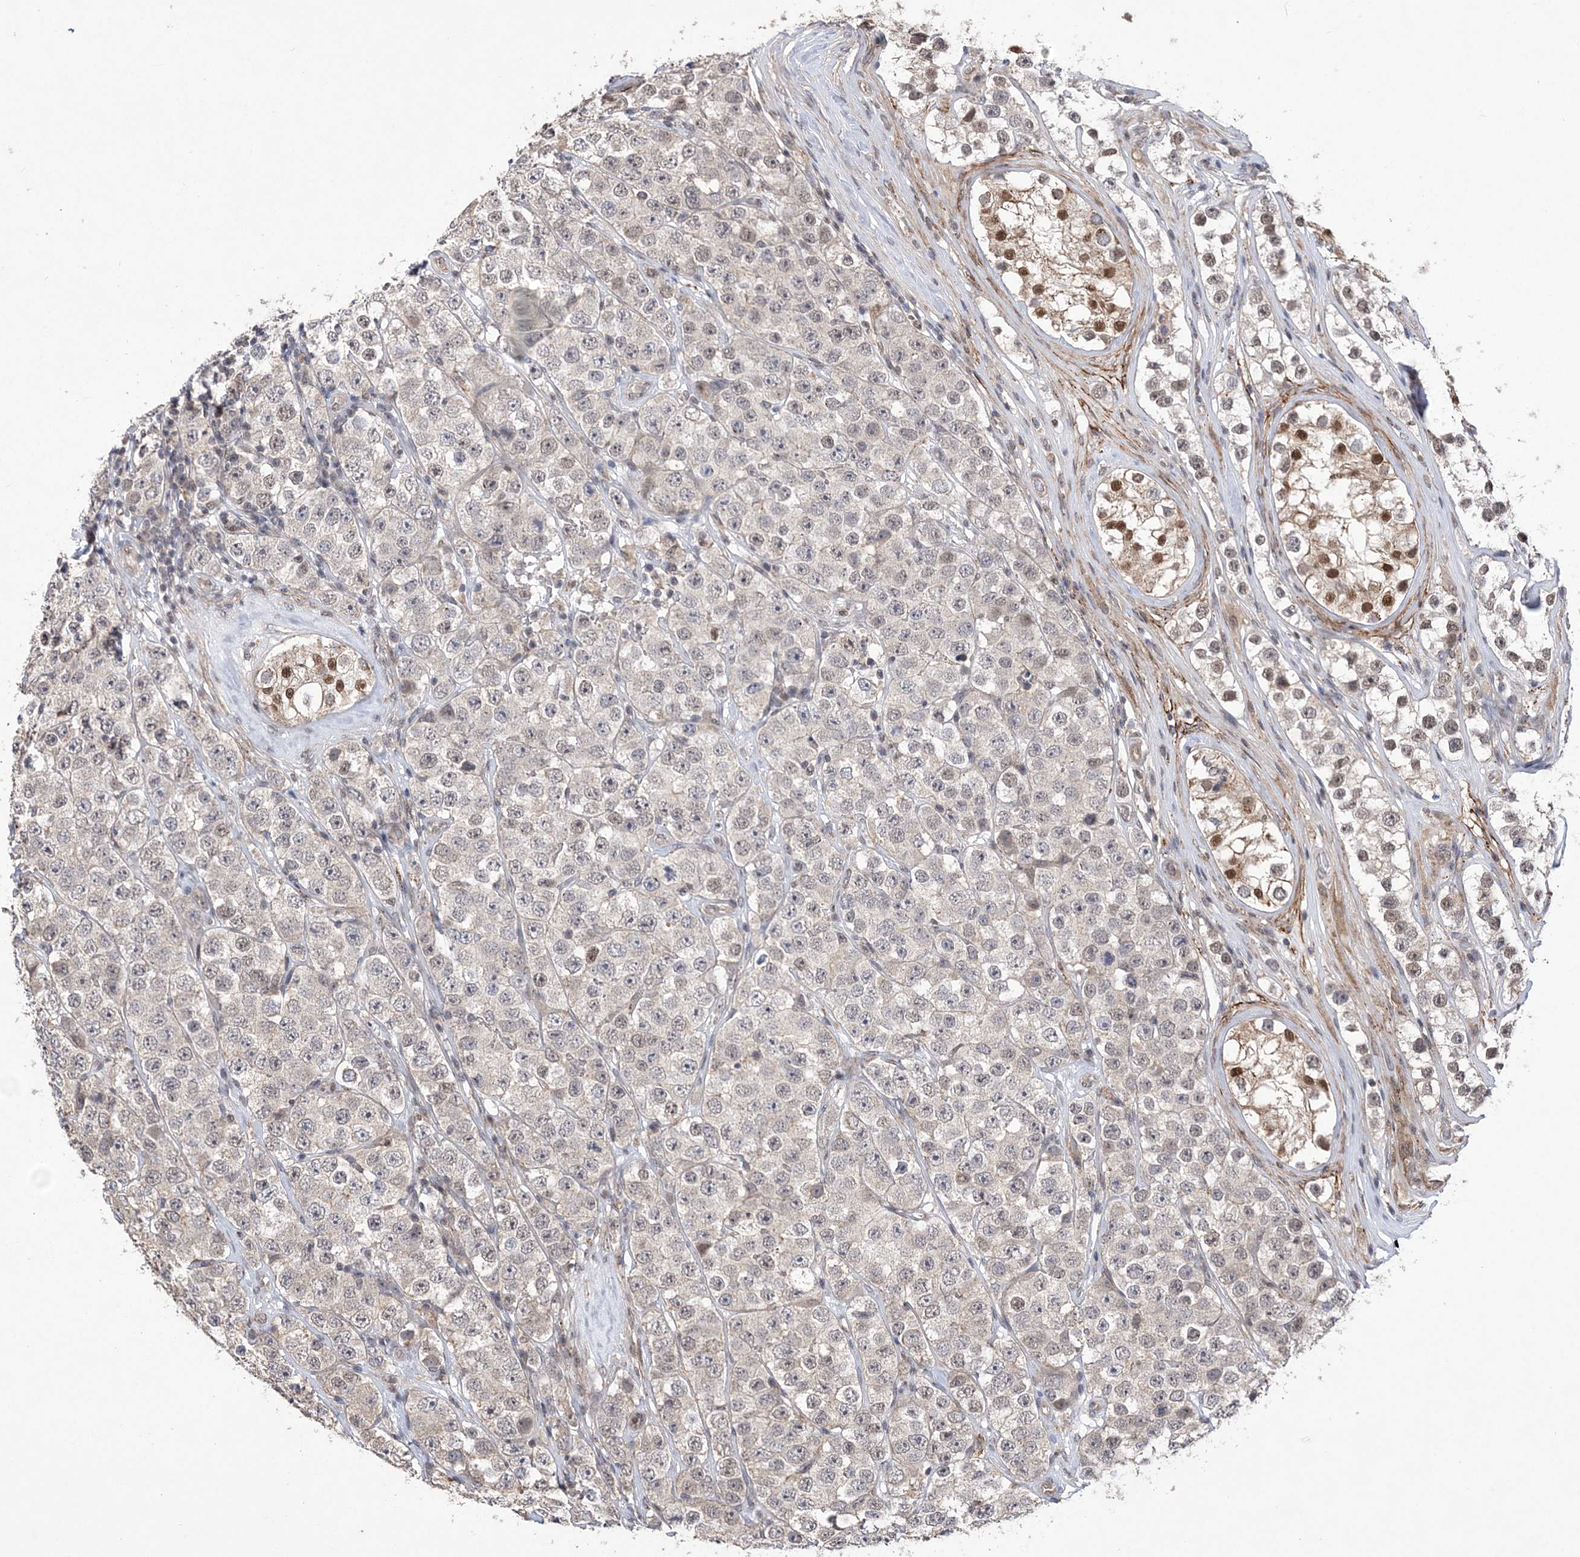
{"staining": {"intensity": "weak", "quantity": "<25%", "location": "nuclear"}, "tissue": "testis cancer", "cell_type": "Tumor cells", "image_type": "cancer", "snomed": [{"axis": "morphology", "description": "Seminoma, NOS"}, {"axis": "topography", "description": "Testis"}], "caption": "The micrograph shows no staining of tumor cells in testis cancer.", "gene": "BOD1L1", "patient": {"sex": "male", "age": 28}}